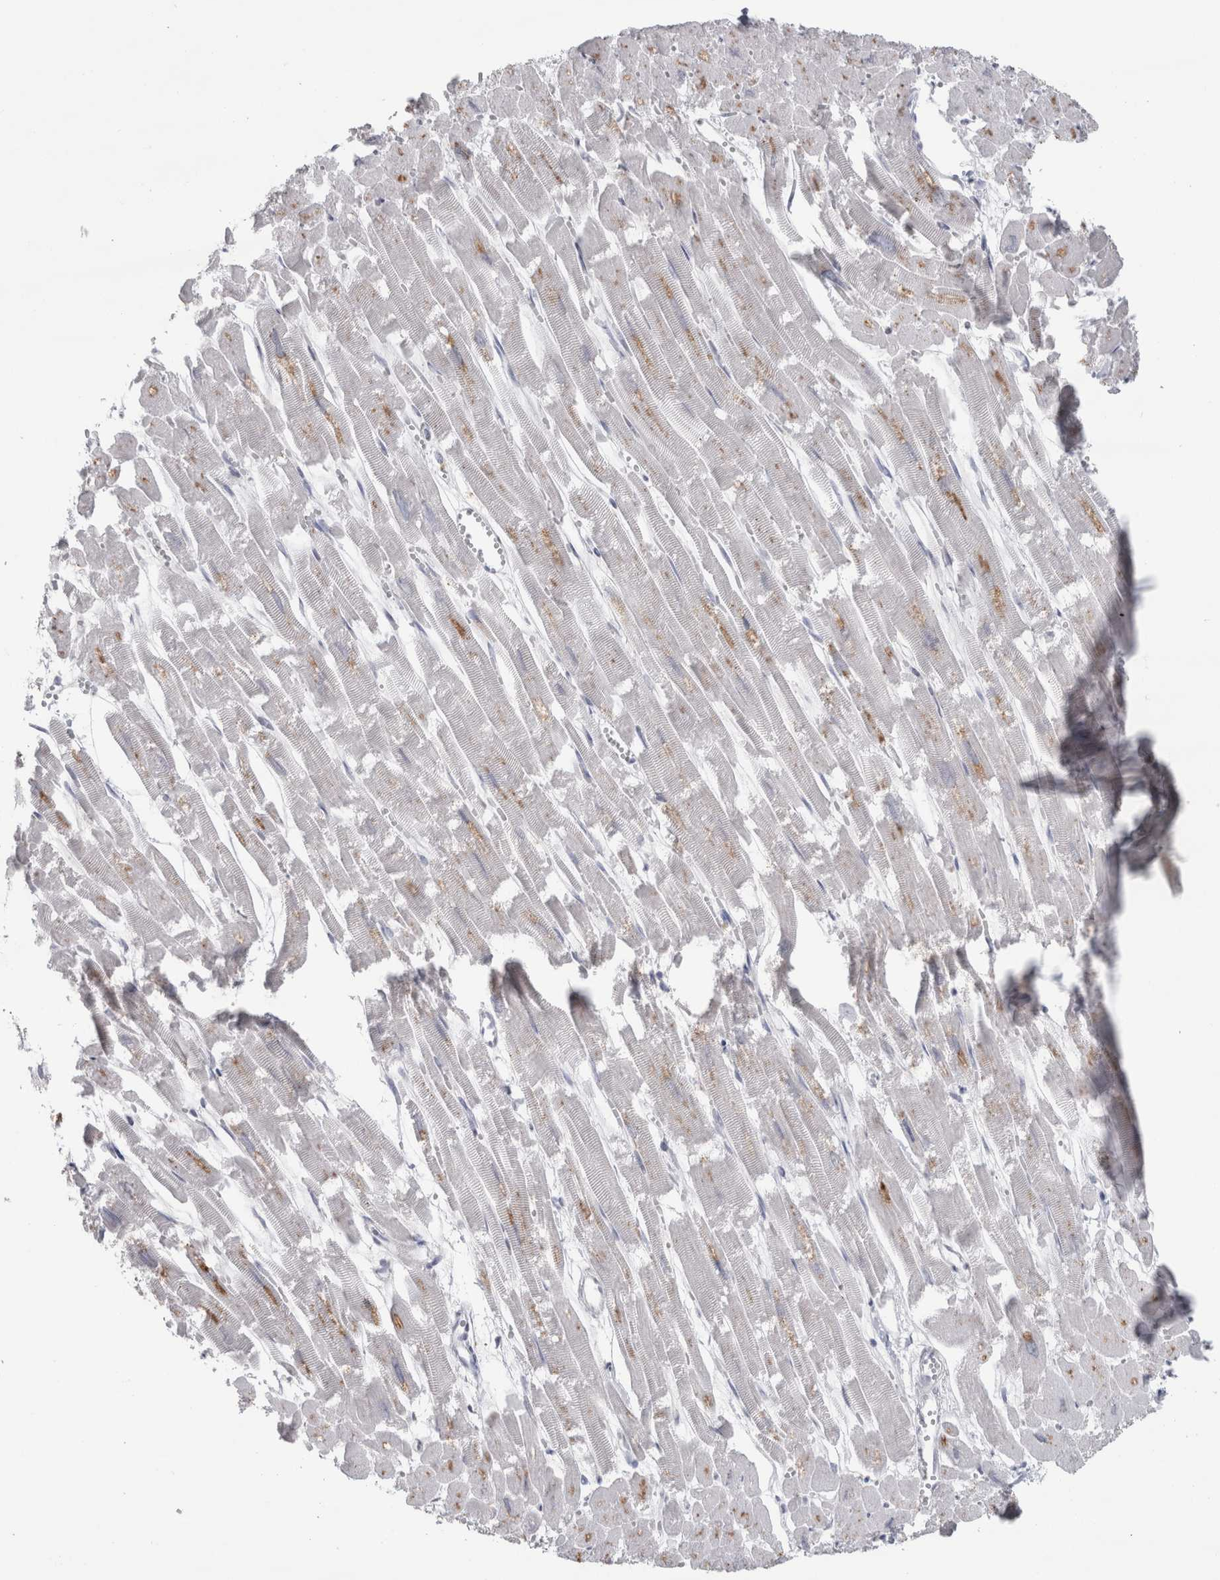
{"staining": {"intensity": "moderate", "quantity": "<25%", "location": "cytoplasmic/membranous"}, "tissue": "heart muscle", "cell_type": "Cardiomyocytes", "image_type": "normal", "snomed": [{"axis": "morphology", "description": "Normal tissue, NOS"}, {"axis": "topography", "description": "Heart"}], "caption": "Protein staining shows moderate cytoplasmic/membranous staining in about <25% of cardiomyocytes in benign heart muscle.", "gene": "CDH17", "patient": {"sex": "male", "age": 54}}